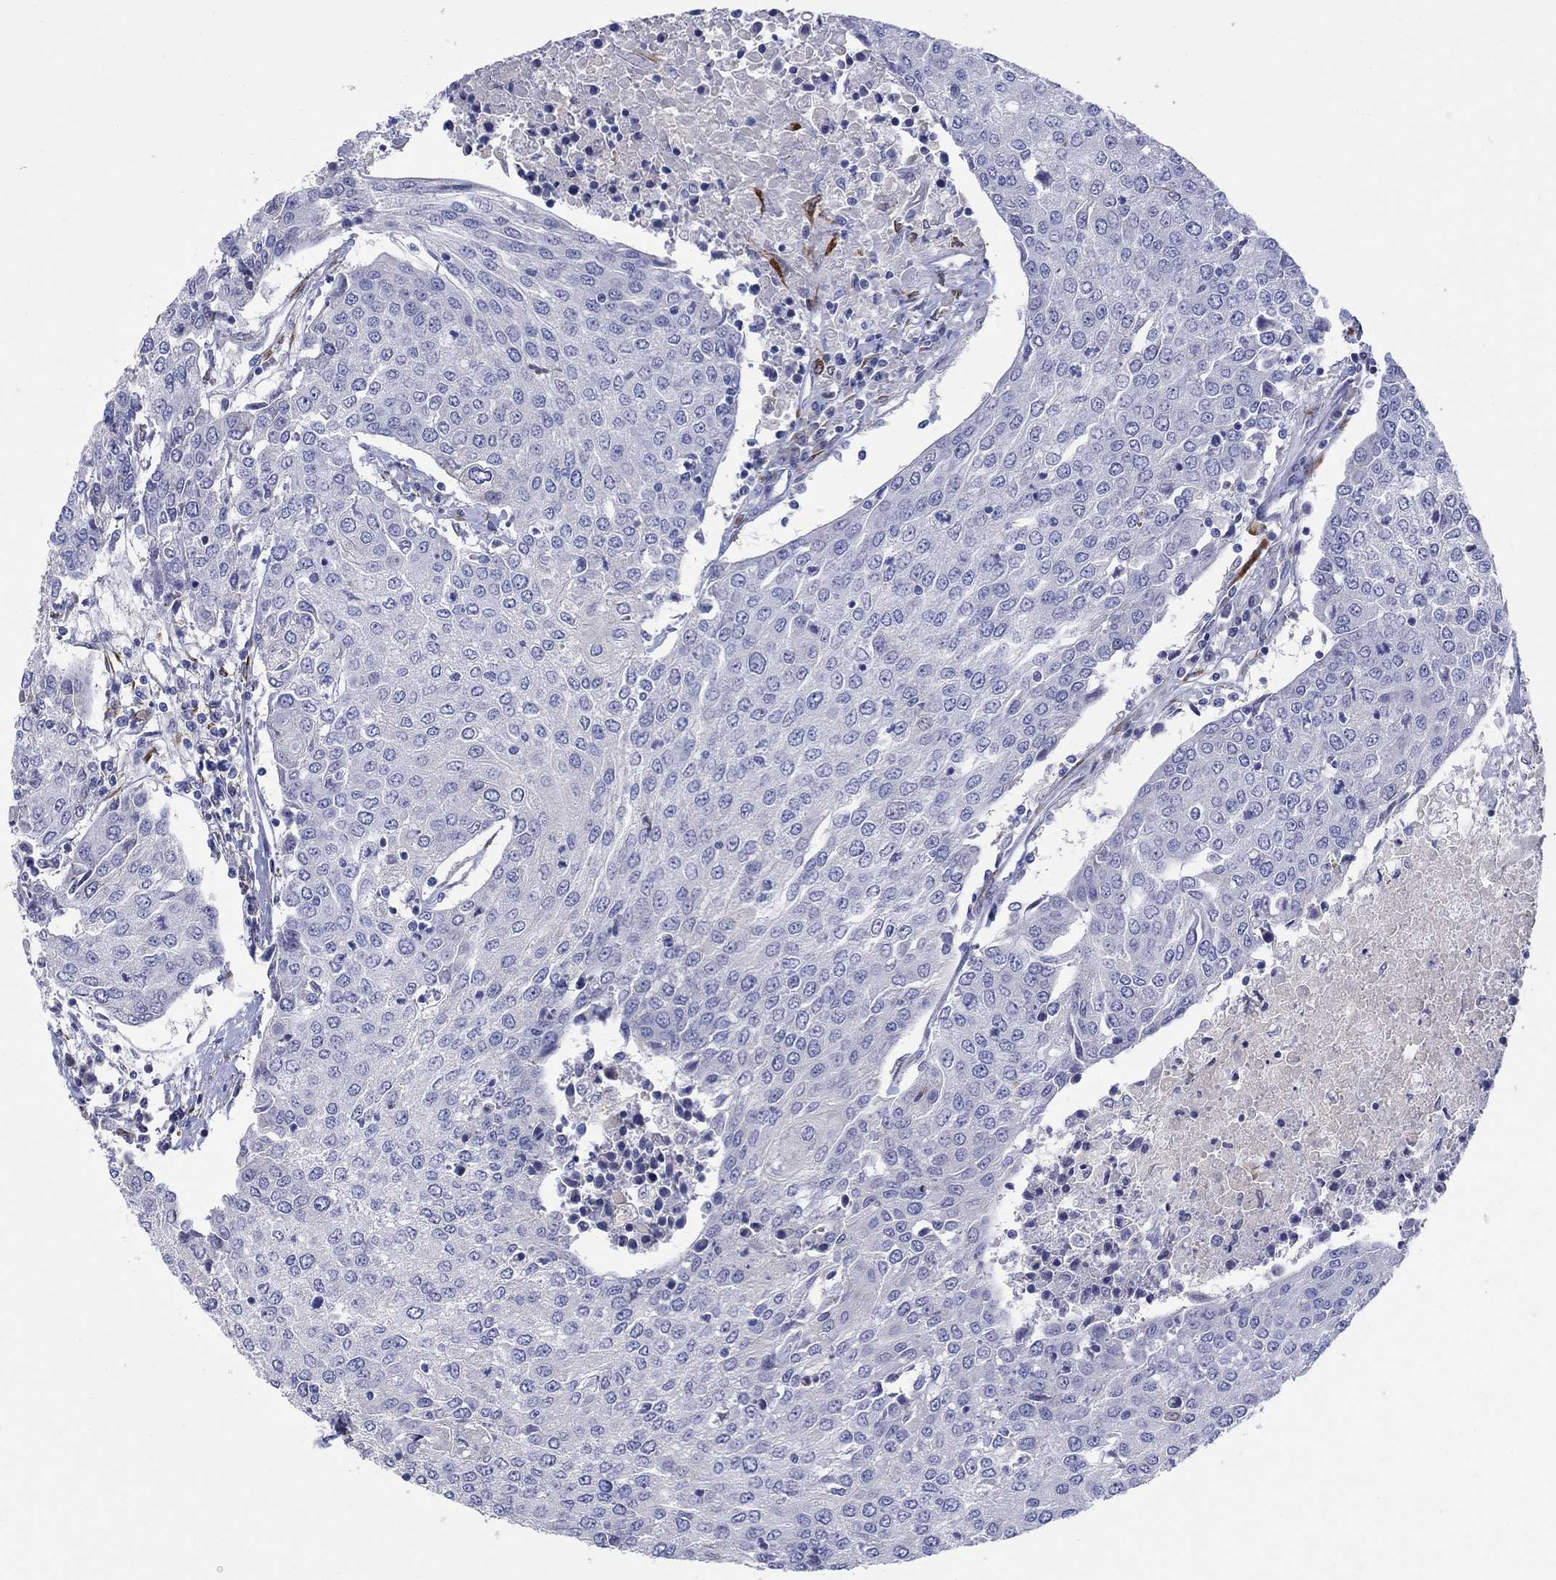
{"staining": {"intensity": "negative", "quantity": "none", "location": "none"}, "tissue": "urothelial cancer", "cell_type": "Tumor cells", "image_type": "cancer", "snomed": [{"axis": "morphology", "description": "Urothelial carcinoma, High grade"}, {"axis": "topography", "description": "Urinary bladder"}], "caption": "The immunohistochemistry micrograph has no significant staining in tumor cells of urothelial cancer tissue.", "gene": "REEP2", "patient": {"sex": "female", "age": 85}}